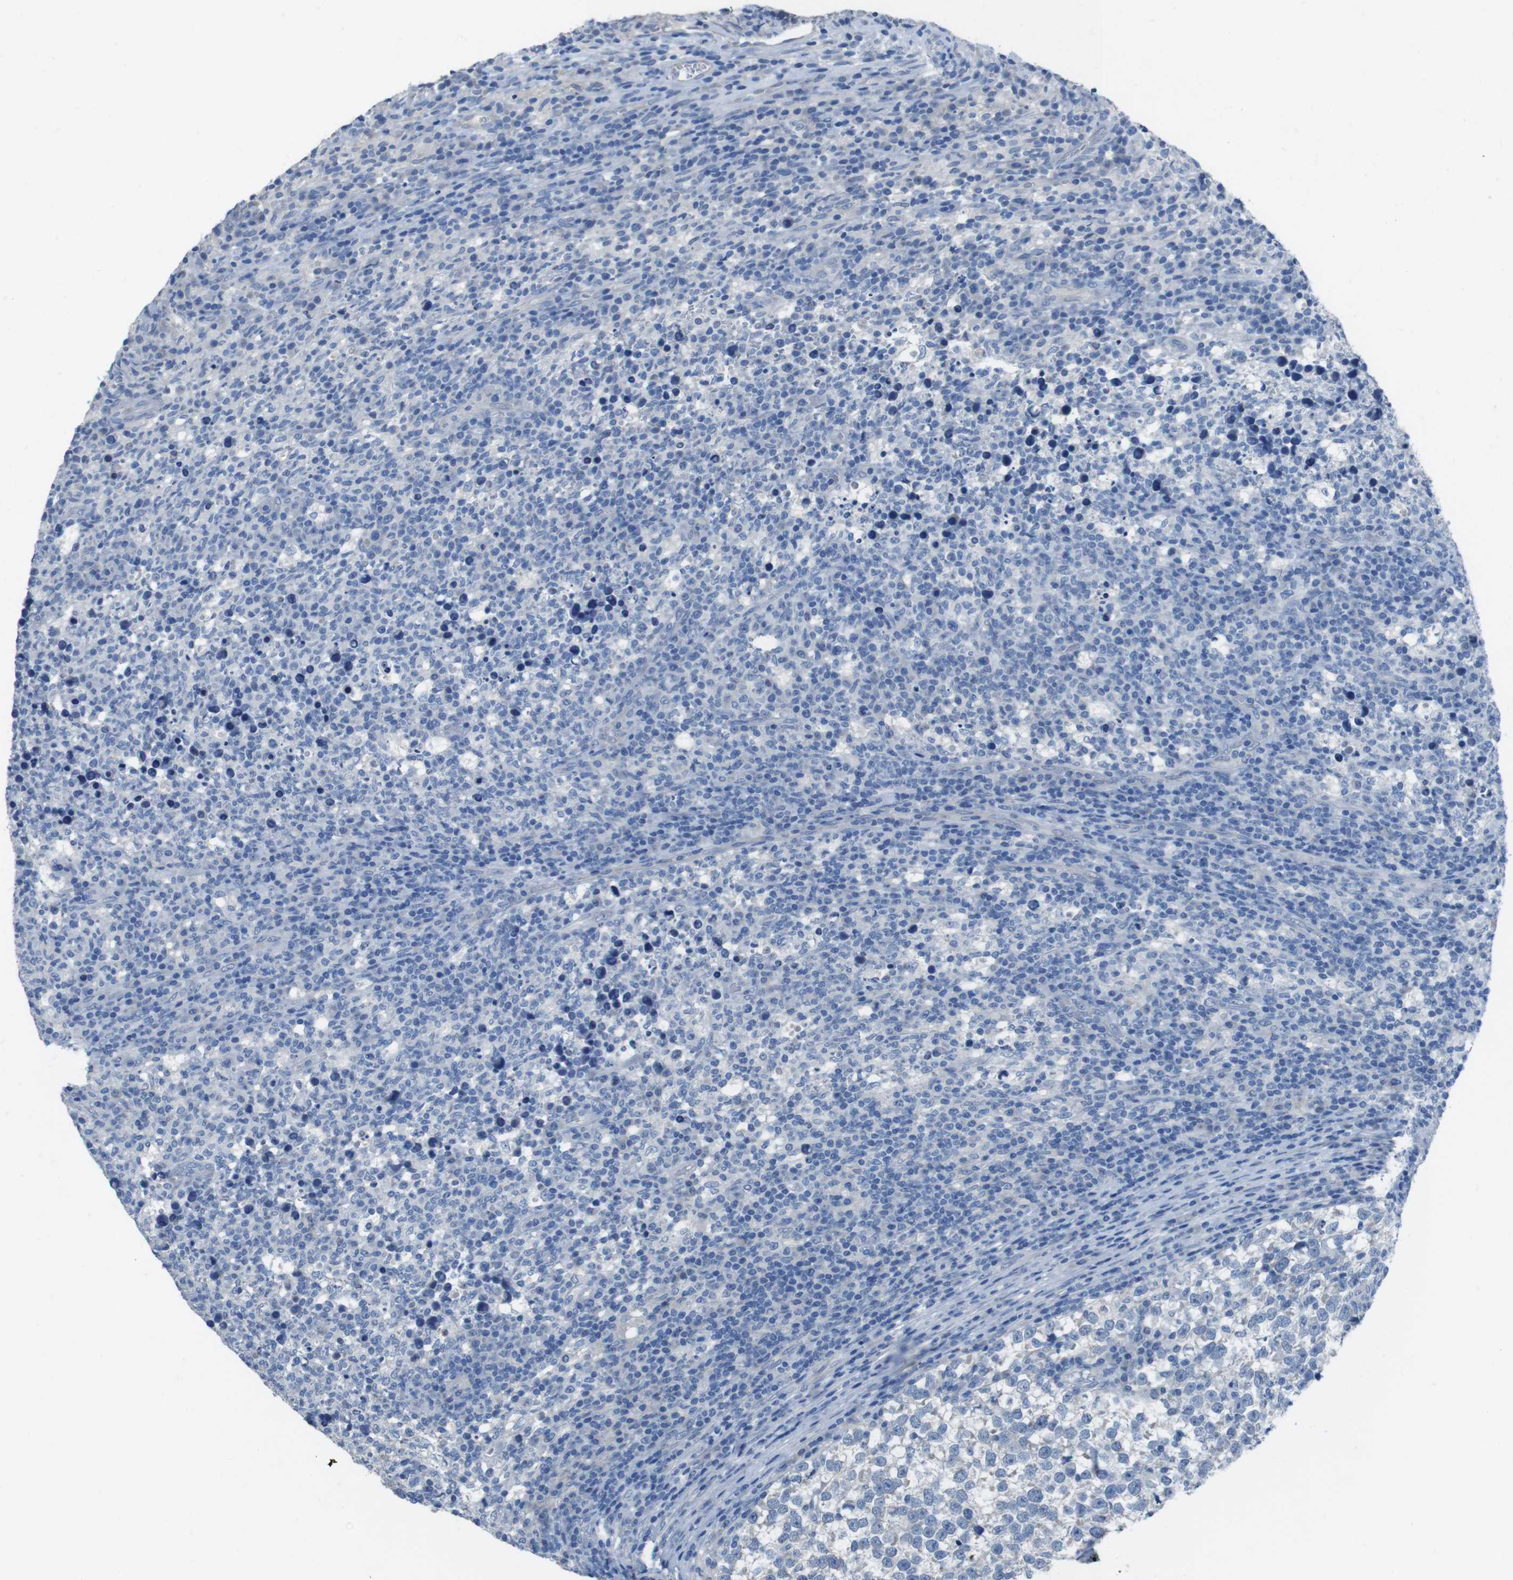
{"staining": {"intensity": "negative", "quantity": "none", "location": "none"}, "tissue": "testis cancer", "cell_type": "Tumor cells", "image_type": "cancer", "snomed": [{"axis": "morphology", "description": "Normal tissue, NOS"}, {"axis": "morphology", "description": "Seminoma, NOS"}, {"axis": "topography", "description": "Testis"}], "caption": "Human testis cancer stained for a protein using IHC displays no staining in tumor cells.", "gene": "CYP2C8", "patient": {"sex": "male", "age": 43}}